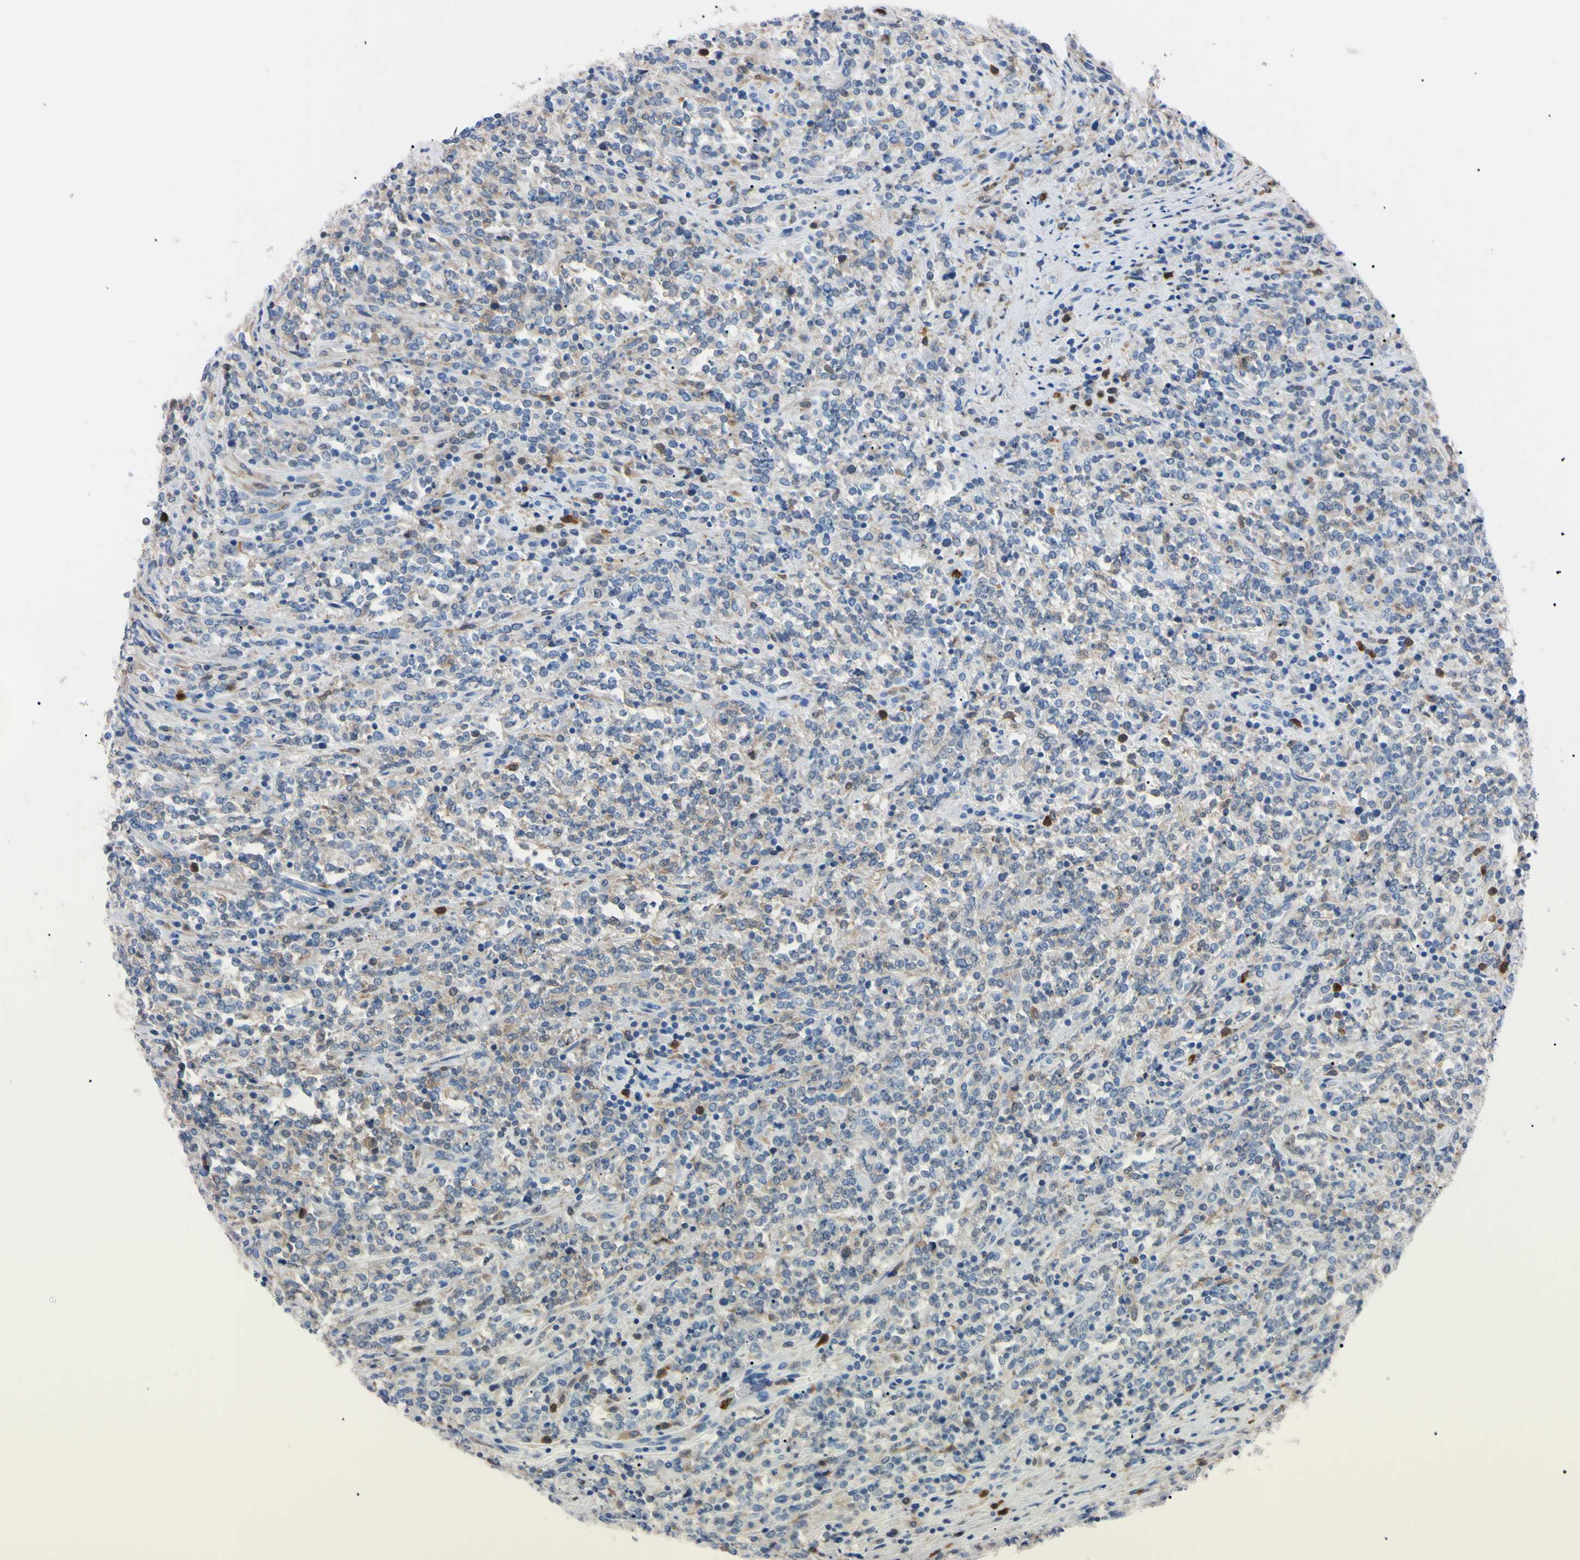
{"staining": {"intensity": "negative", "quantity": "none", "location": "none"}, "tissue": "lymphoma", "cell_type": "Tumor cells", "image_type": "cancer", "snomed": [{"axis": "morphology", "description": "Malignant lymphoma, non-Hodgkin's type, High grade"}, {"axis": "topography", "description": "Soft tissue"}], "caption": "The micrograph reveals no staining of tumor cells in lymphoma. The staining was performed using DAB to visualize the protein expression in brown, while the nuclei were stained in blue with hematoxylin (Magnification: 20x).", "gene": "NCF4", "patient": {"sex": "male", "age": 18}}